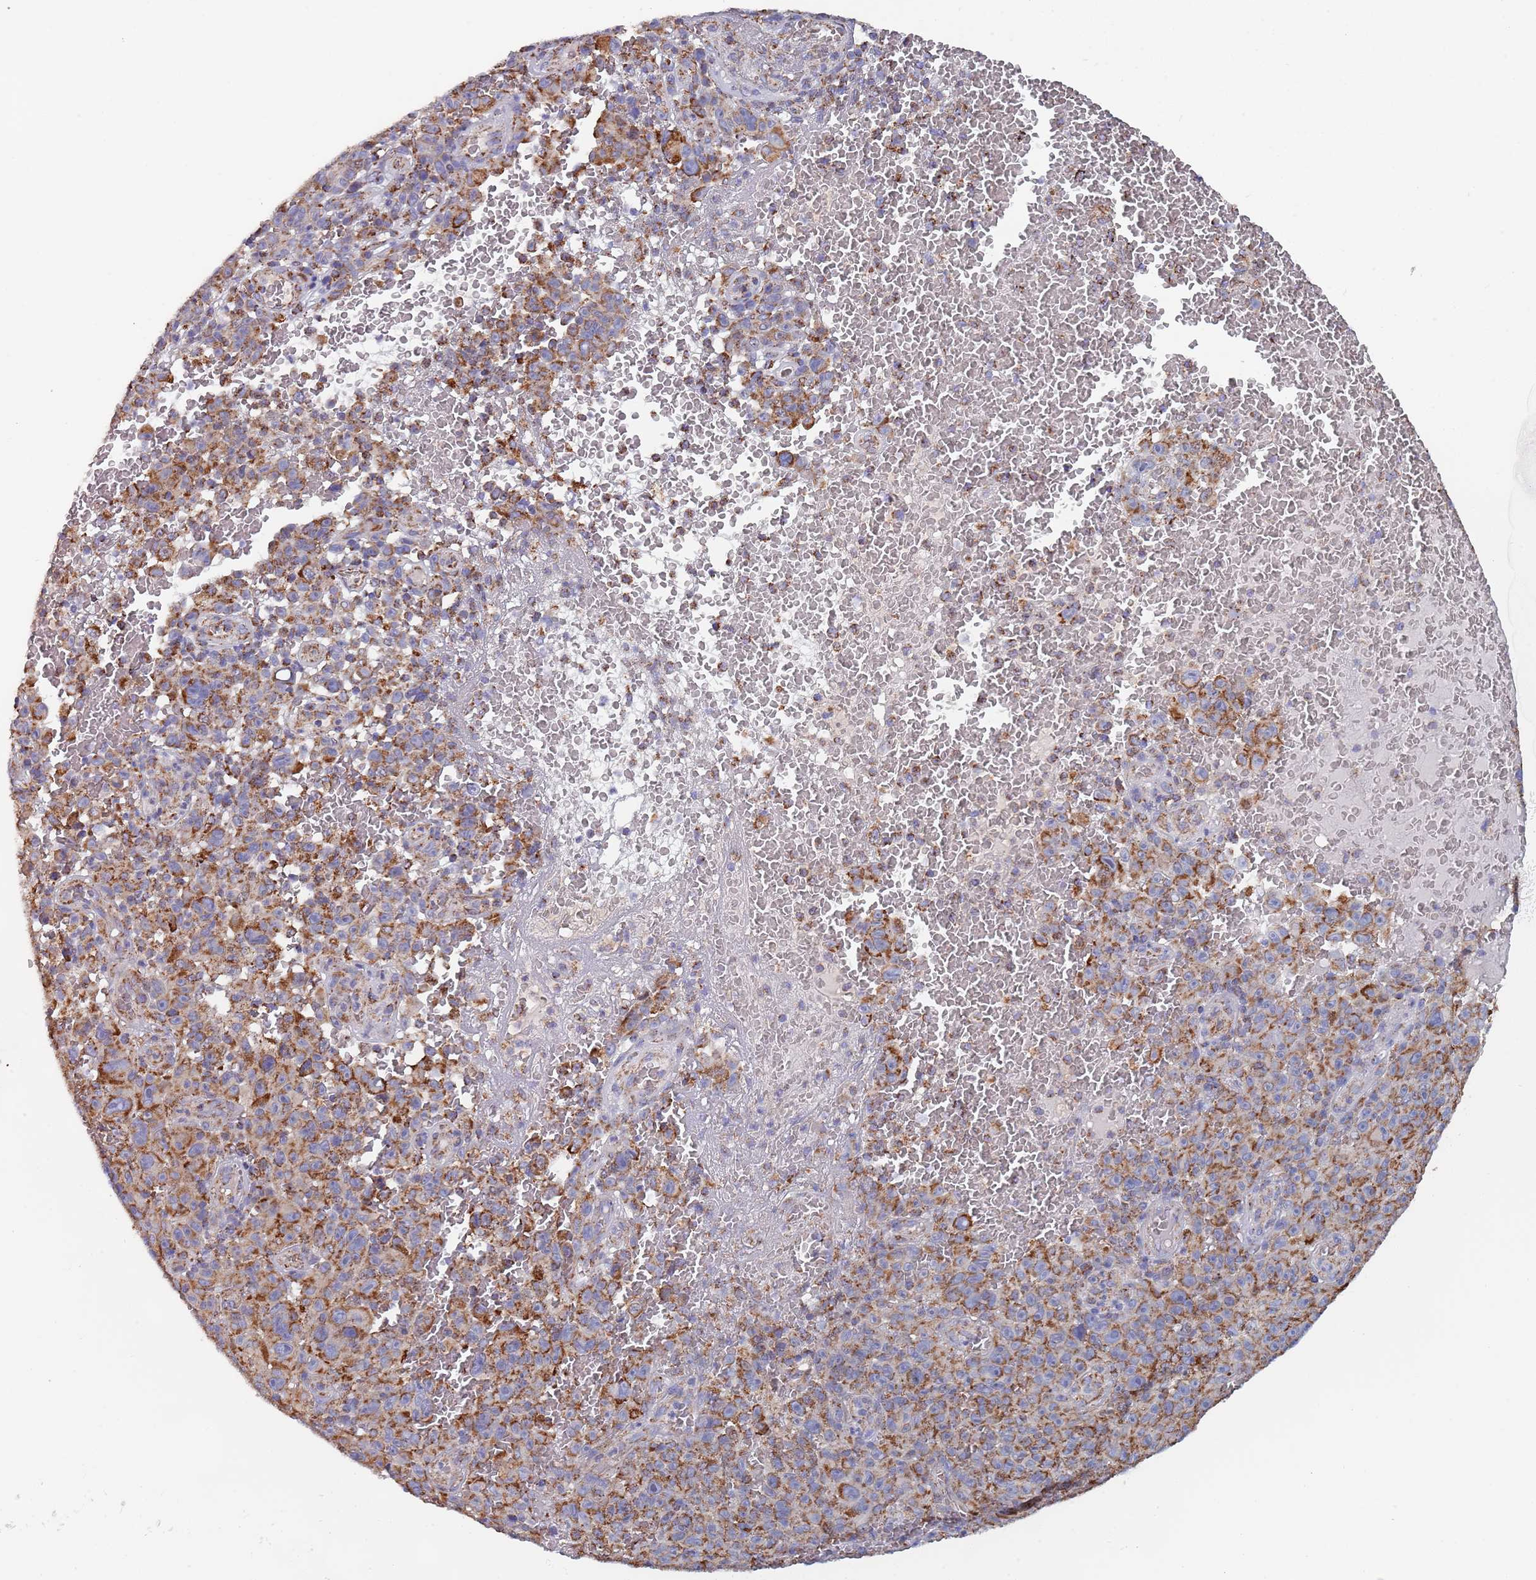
{"staining": {"intensity": "strong", "quantity": ">75%", "location": "cytoplasmic/membranous"}, "tissue": "melanoma", "cell_type": "Tumor cells", "image_type": "cancer", "snomed": [{"axis": "morphology", "description": "Malignant melanoma, NOS"}, {"axis": "topography", "description": "Skin"}], "caption": "The image displays a brown stain indicating the presence of a protein in the cytoplasmic/membranous of tumor cells in malignant melanoma.", "gene": "PGP", "patient": {"sex": "female", "age": 82}}